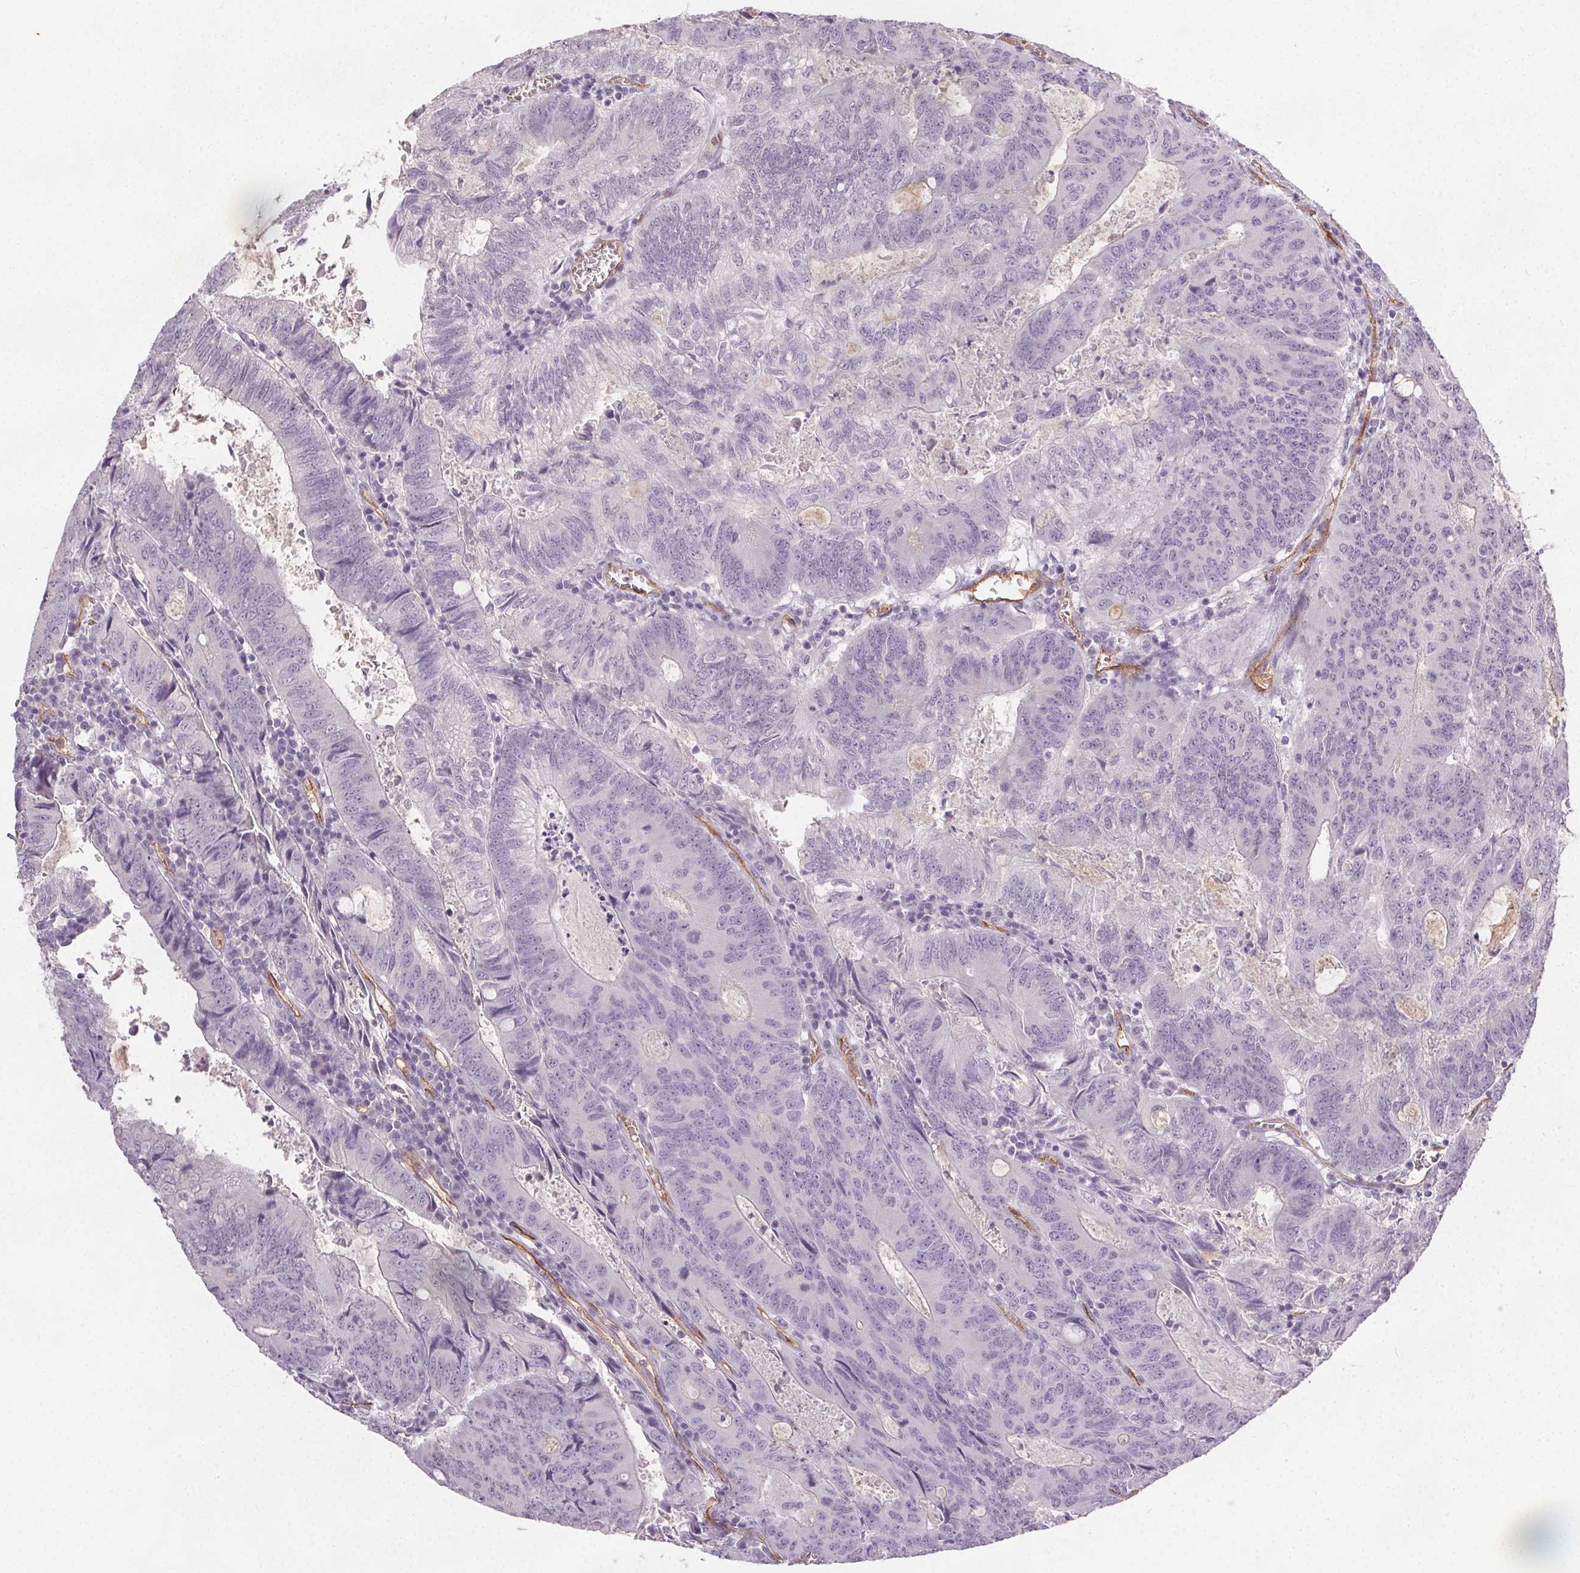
{"staining": {"intensity": "negative", "quantity": "none", "location": "none"}, "tissue": "colorectal cancer", "cell_type": "Tumor cells", "image_type": "cancer", "snomed": [{"axis": "morphology", "description": "Adenocarcinoma, NOS"}, {"axis": "topography", "description": "Colon"}], "caption": "Immunohistochemical staining of colorectal adenocarcinoma demonstrates no significant positivity in tumor cells. (Brightfield microscopy of DAB immunohistochemistry at high magnification).", "gene": "PODXL", "patient": {"sex": "male", "age": 67}}